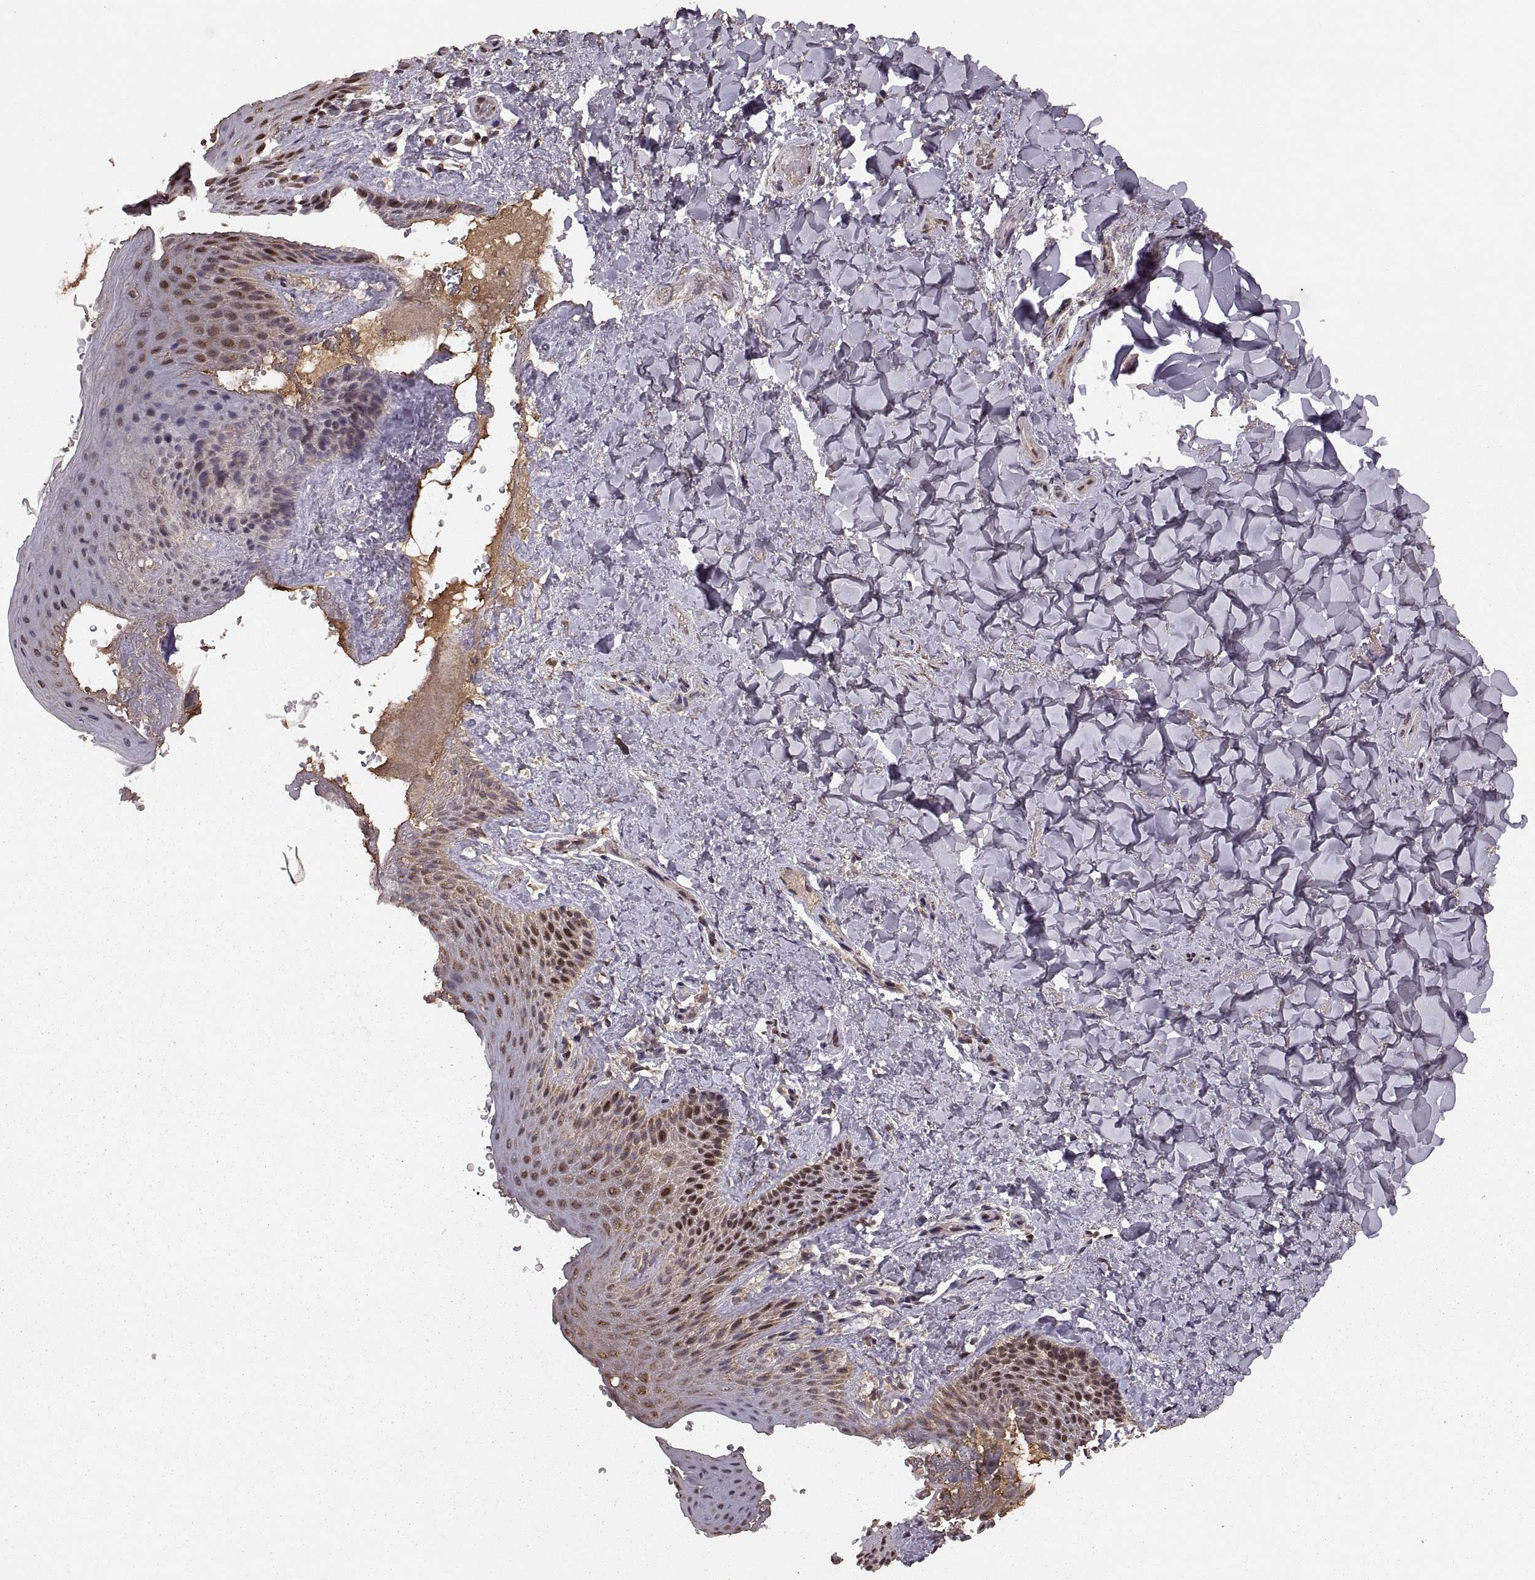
{"staining": {"intensity": "moderate", "quantity": ">75%", "location": "nuclear"}, "tissue": "skin", "cell_type": "Epidermal cells", "image_type": "normal", "snomed": [{"axis": "morphology", "description": "Normal tissue, NOS"}, {"axis": "topography", "description": "Anal"}], "caption": "High-power microscopy captured an immunohistochemistry photomicrograph of unremarkable skin, revealing moderate nuclear staining in approximately >75% of epidermal cells. Using DAB (brown) and hematoxylin (blue) stains, captured at high magnification using brightfield microscopy.", "gene": "RFT1", "patient": {"sex": "male", "age": 36}}